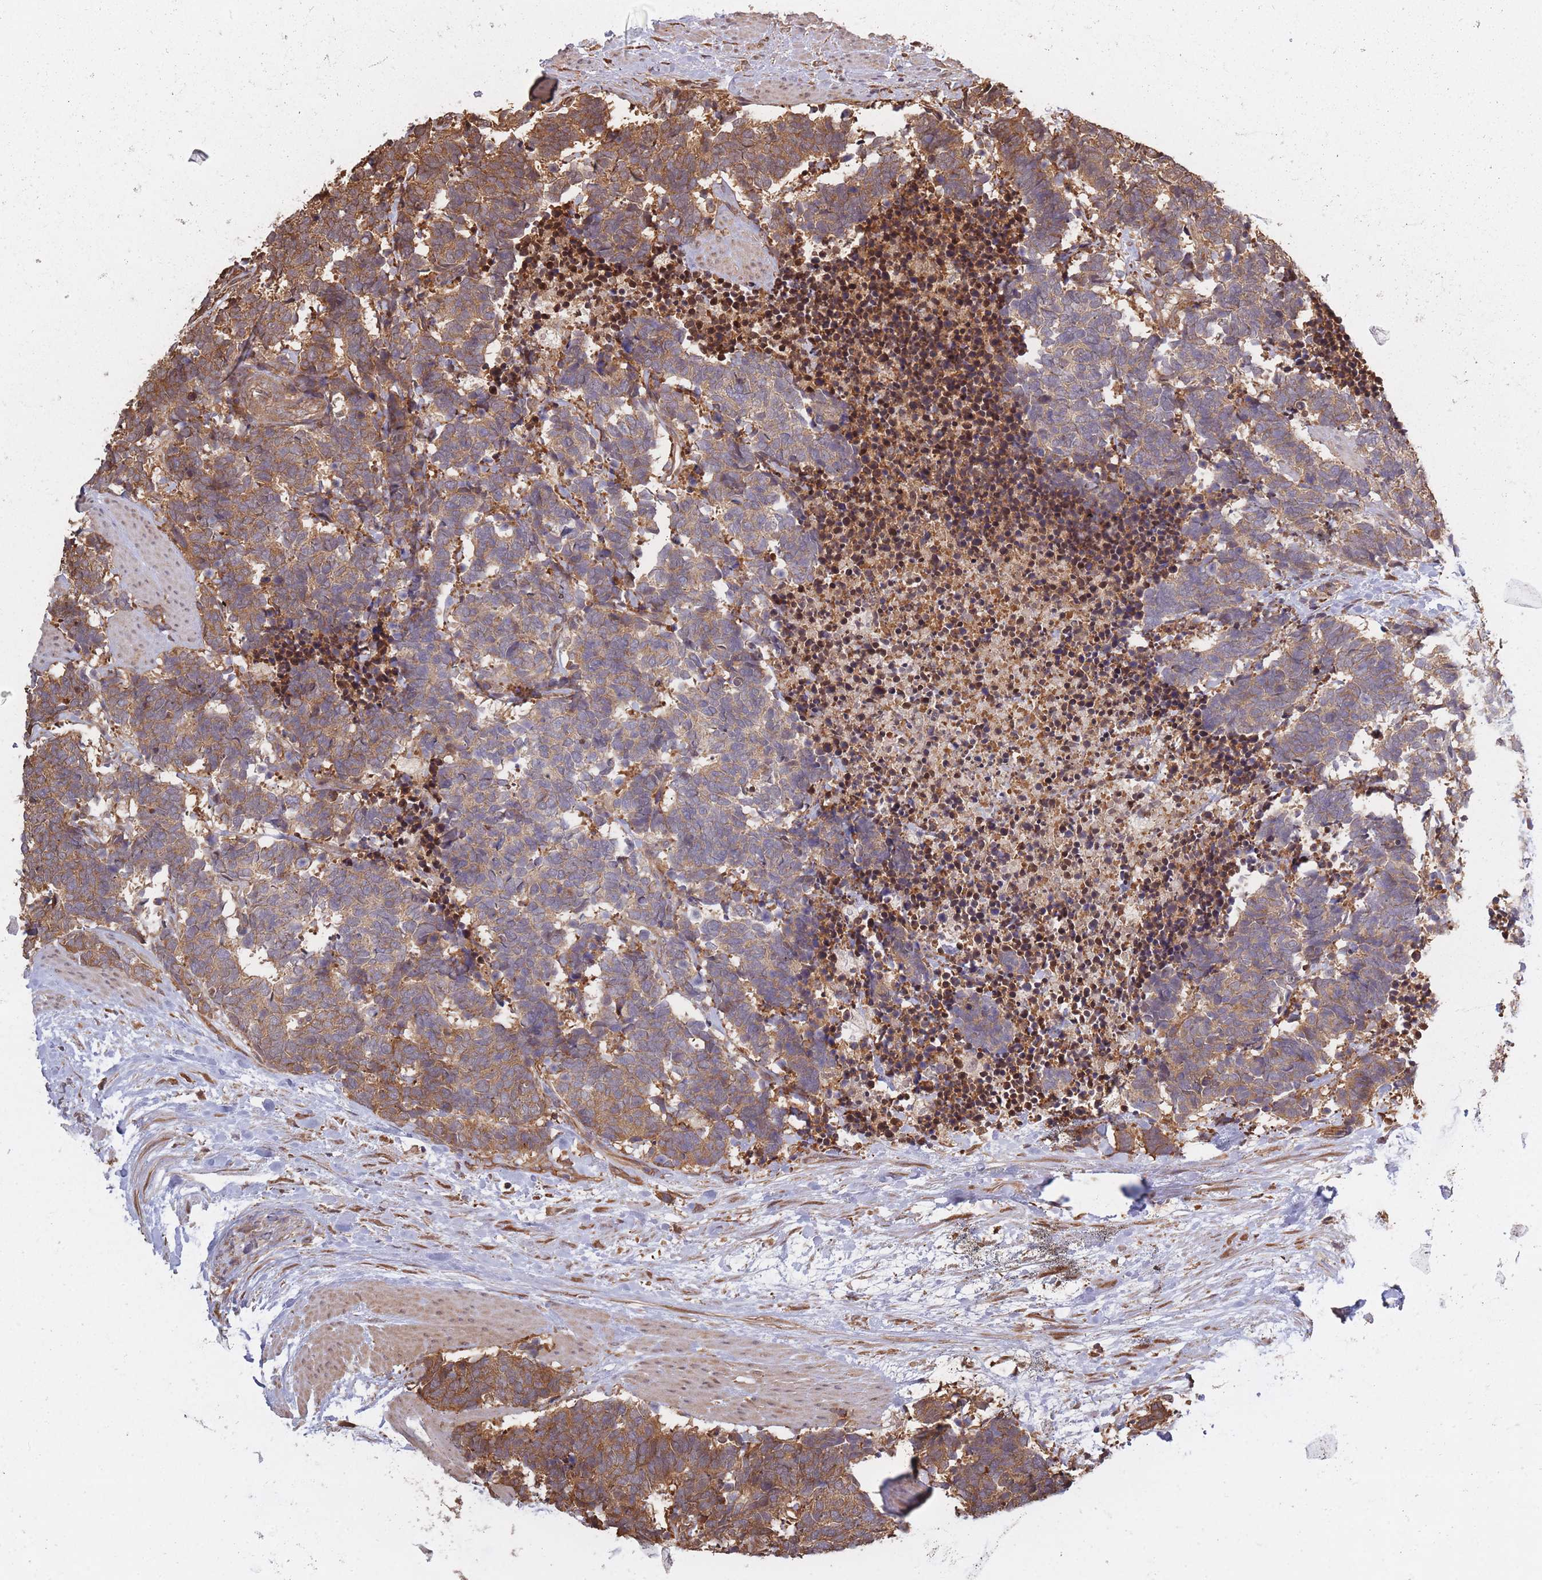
{"staining": {"intensity": "moderate", "quantity": ">75%", "location": "cytoplasmic/membranous"}, "tissue": "carcinoid", "cell_type": "Tumor cells", "image_type": "cancer", "snomed": [{"axis": "morphology", "description": "Carcinoma, NOS"}, {"axis": "morphology", "description": "Carcinoid, malignant, NOS"}, {"axis": "topography", "description": "Prostate"}], "caption": "Human carcinoid stained for a protein (brown) displays moderate cytoplasmic/membranous positive expression in approximately >75% of tumor cells.", "gene": "ARL13B", "patient": {"sex": "male", "age": 57}}